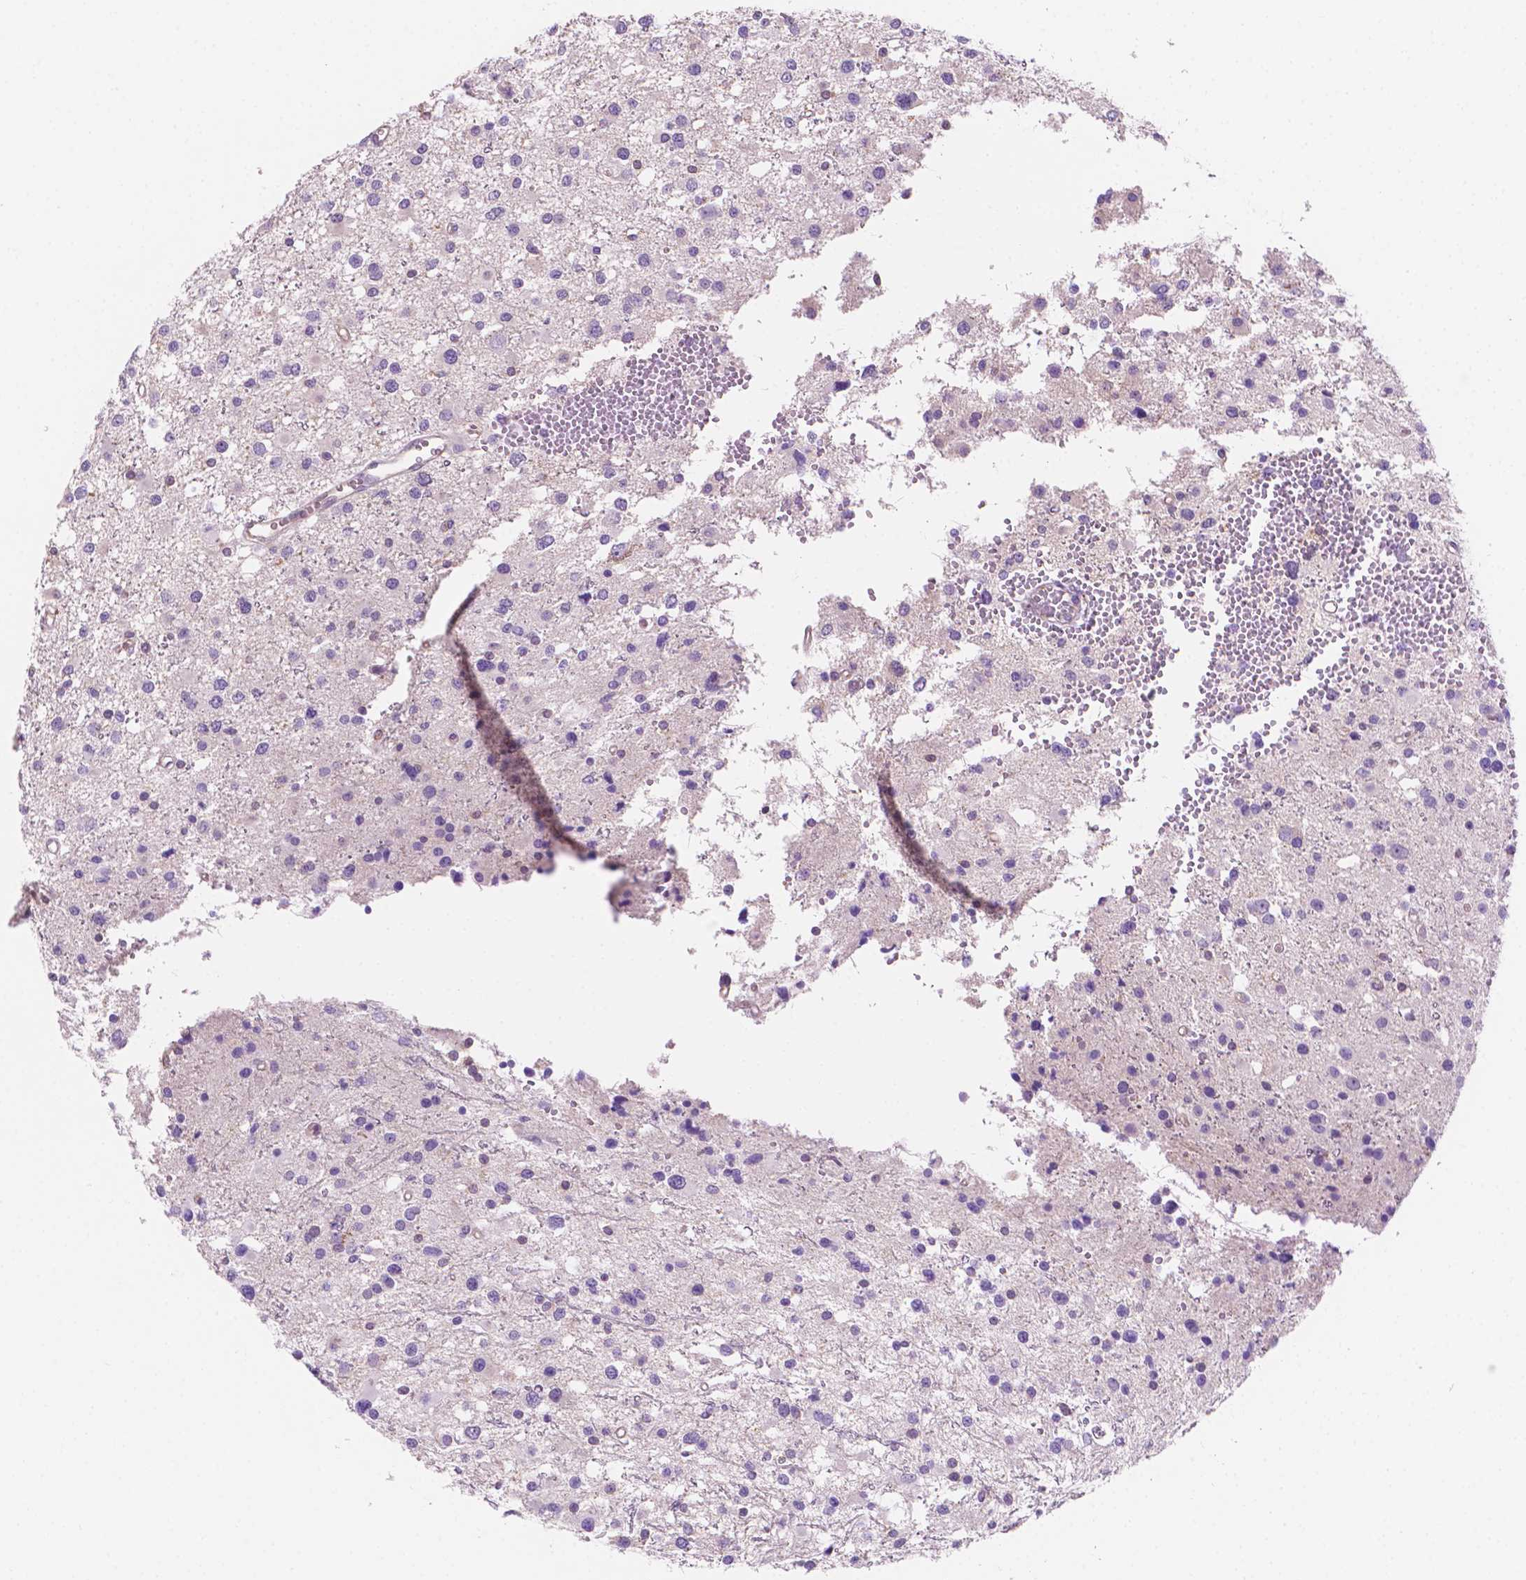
{"staining": {"intensity": "negative", "quantity": "none", "location": "none"}, "tissue": "glioma", "cell_type": "Tumor cells", "image_type": "cancer", "snomed": [{"axis": "morphology", "description": "Glioma, malignant, High grade"}, {"axis": "topography", "description": "Brain"}], "caption": "Tumor cells show no significant protein expression in glioma.", "gene": "EPPK1", "patient": {"sex": "male", "age": 54}}